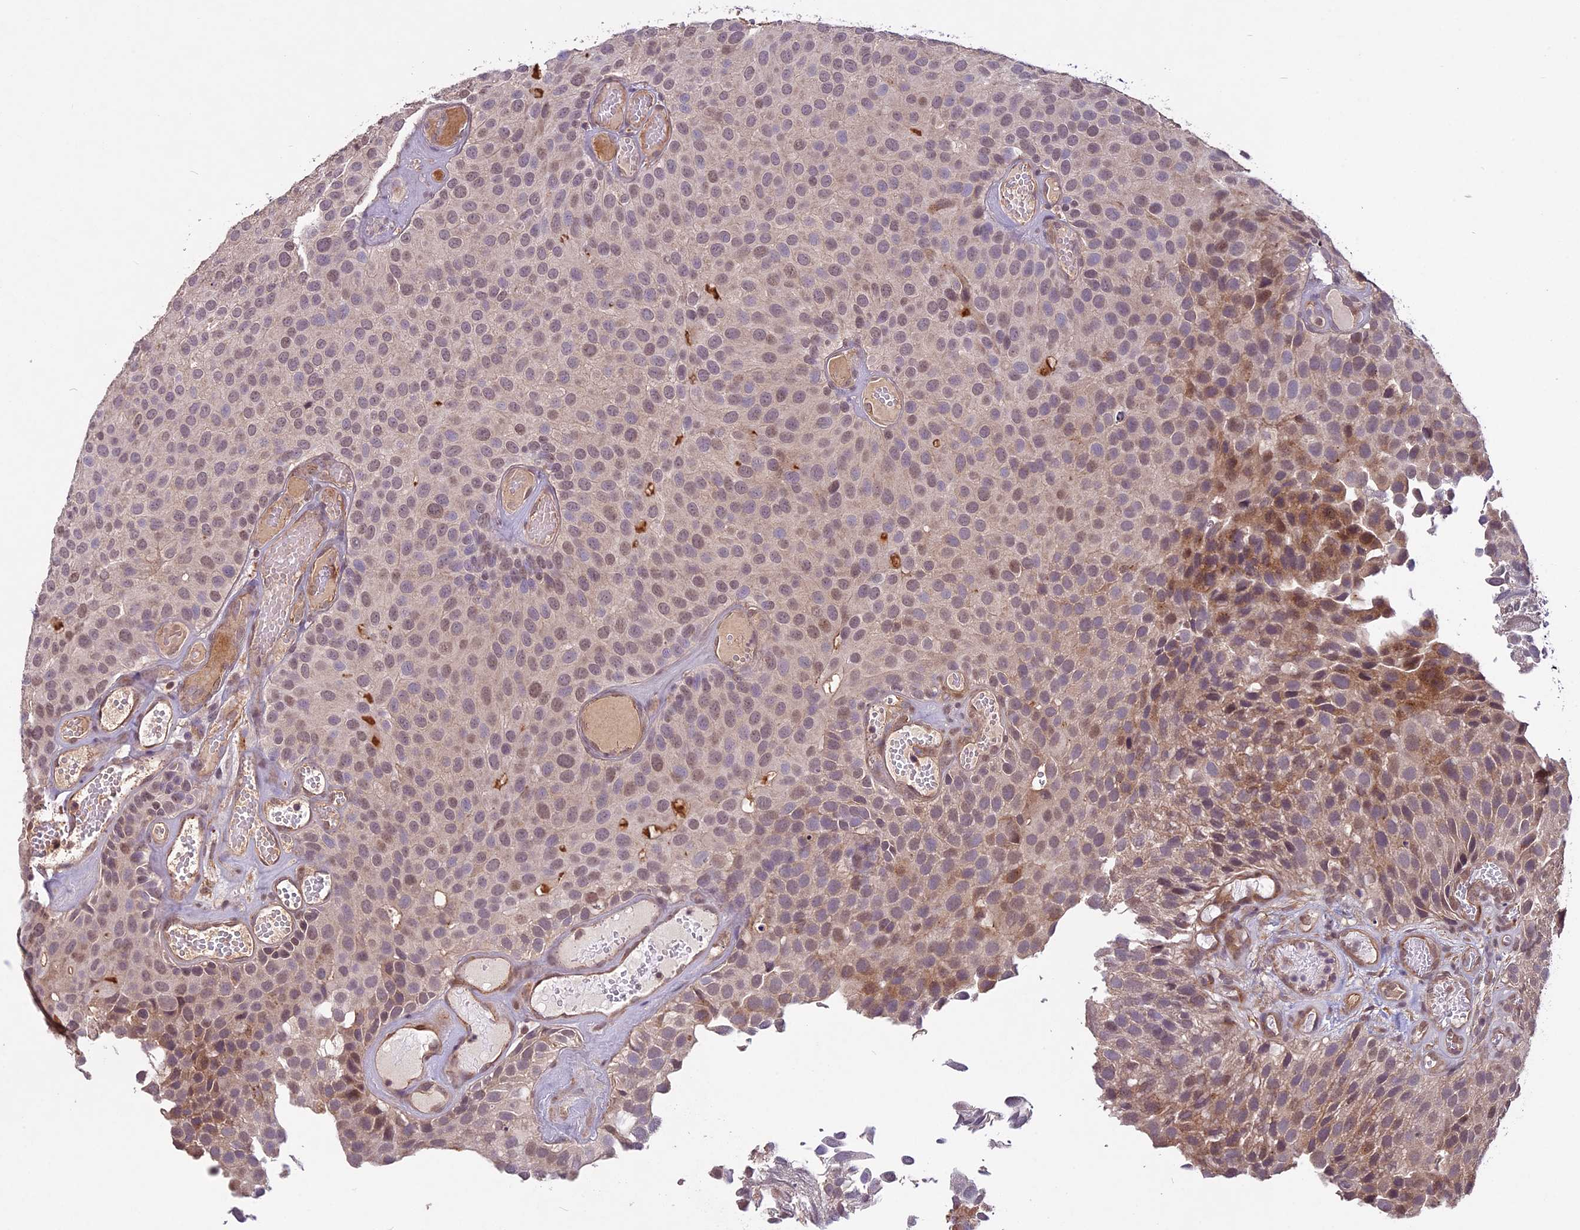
{"staining": {"intensity": "weak", "quantity": ">75%", "location": "cytoplasmic/membranous,nuclear"}, "tissue": "urothelial cancer", "cell_type": "Tumor cells", "image_type": "cancer", "snomed": [{"axis": "morphology", "description": "Urothelial carcinoma, Low grade"}, {"axis": "topography", "description": "Urinary bladder"}], "caption": "Tumor cells exhibit weak cytoplasmic/membranous and nuclear positivity in about >75% of cells in urothelial cancer.", "gene": "C3orf70", "patient": {"sex": "male", "age": 89}}